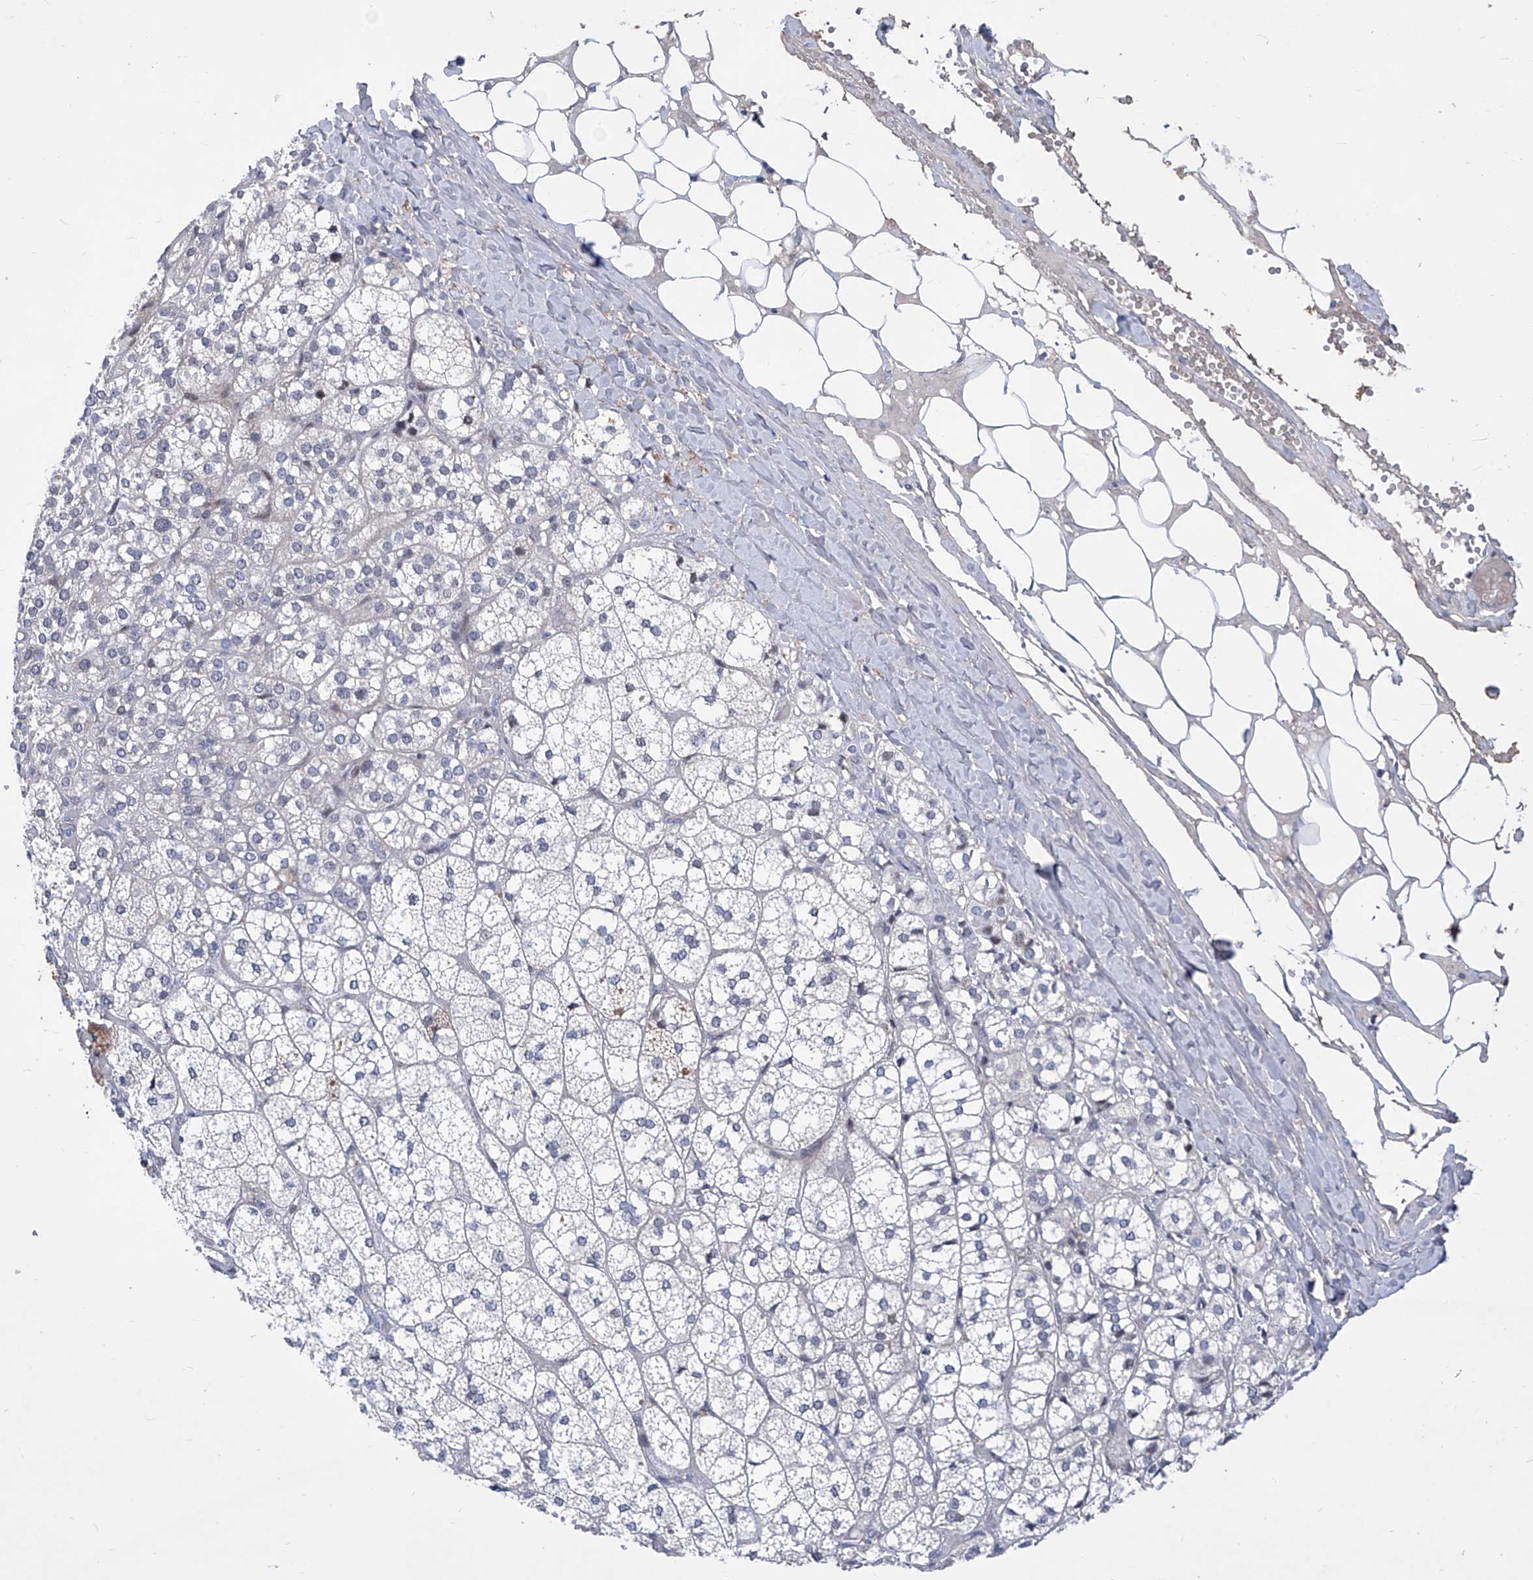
{"staining": {"intensity": "negative", "quantity": "none", "location": "none"}, "tissue": "adrenal gland", "cell_type": "Glandular cells", "image_type": "normal", "snomed": [{"axis": "morphology", "description": "Normal tissue, NOS"}, {"axis": "topography", "description": "Adrenal gland"}], "caption": "Immunohistochemical staining of benign human adrenal gland exhibits no significant expression in glandular cells.", "gene": "NUFIP1", "patient": {"sex": "female", "age": 61}}